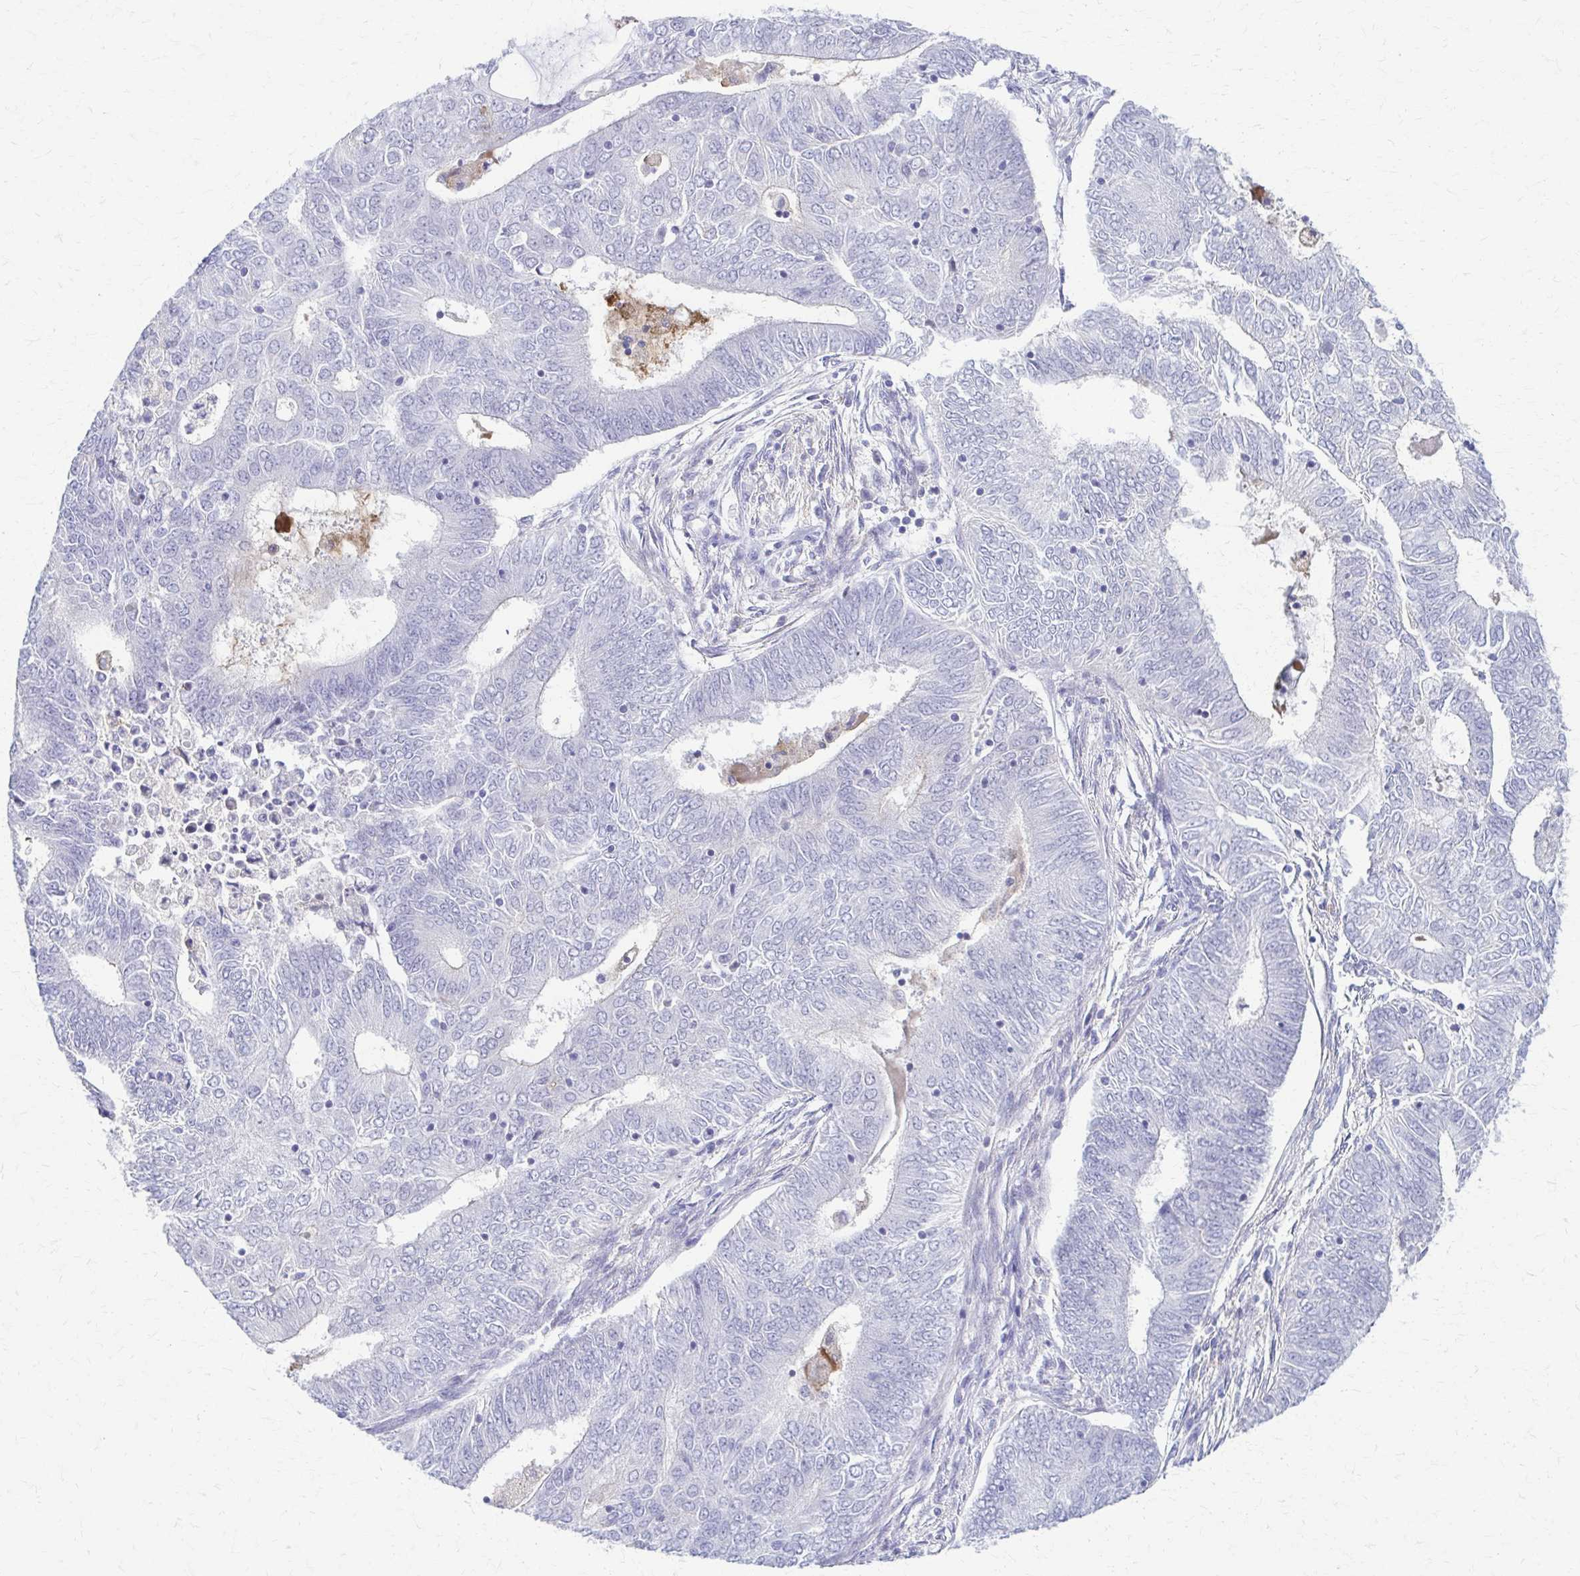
{"staining": {"intensity": "negative", "quantity": "none", "location": "none"}, "tissue": "endometrial cancer", "cell_type": "Tumor cells", "image_type": "cancer", "snomed": [{"axis": "morphology", "description": "Adenocarcinoma, NOS"}, {"axis": "topography", "description": "Endometrium"}], "caption": "IHC image of neoplastic tissue: human adenocarcinoma (endometrial) stained with DAB (3,3'-diaminobenzidine) demonstrates no significant protein expression in tumor cells.", "gene": "RHOBTB2", "patient": {"sex": "female", "age": 62}}